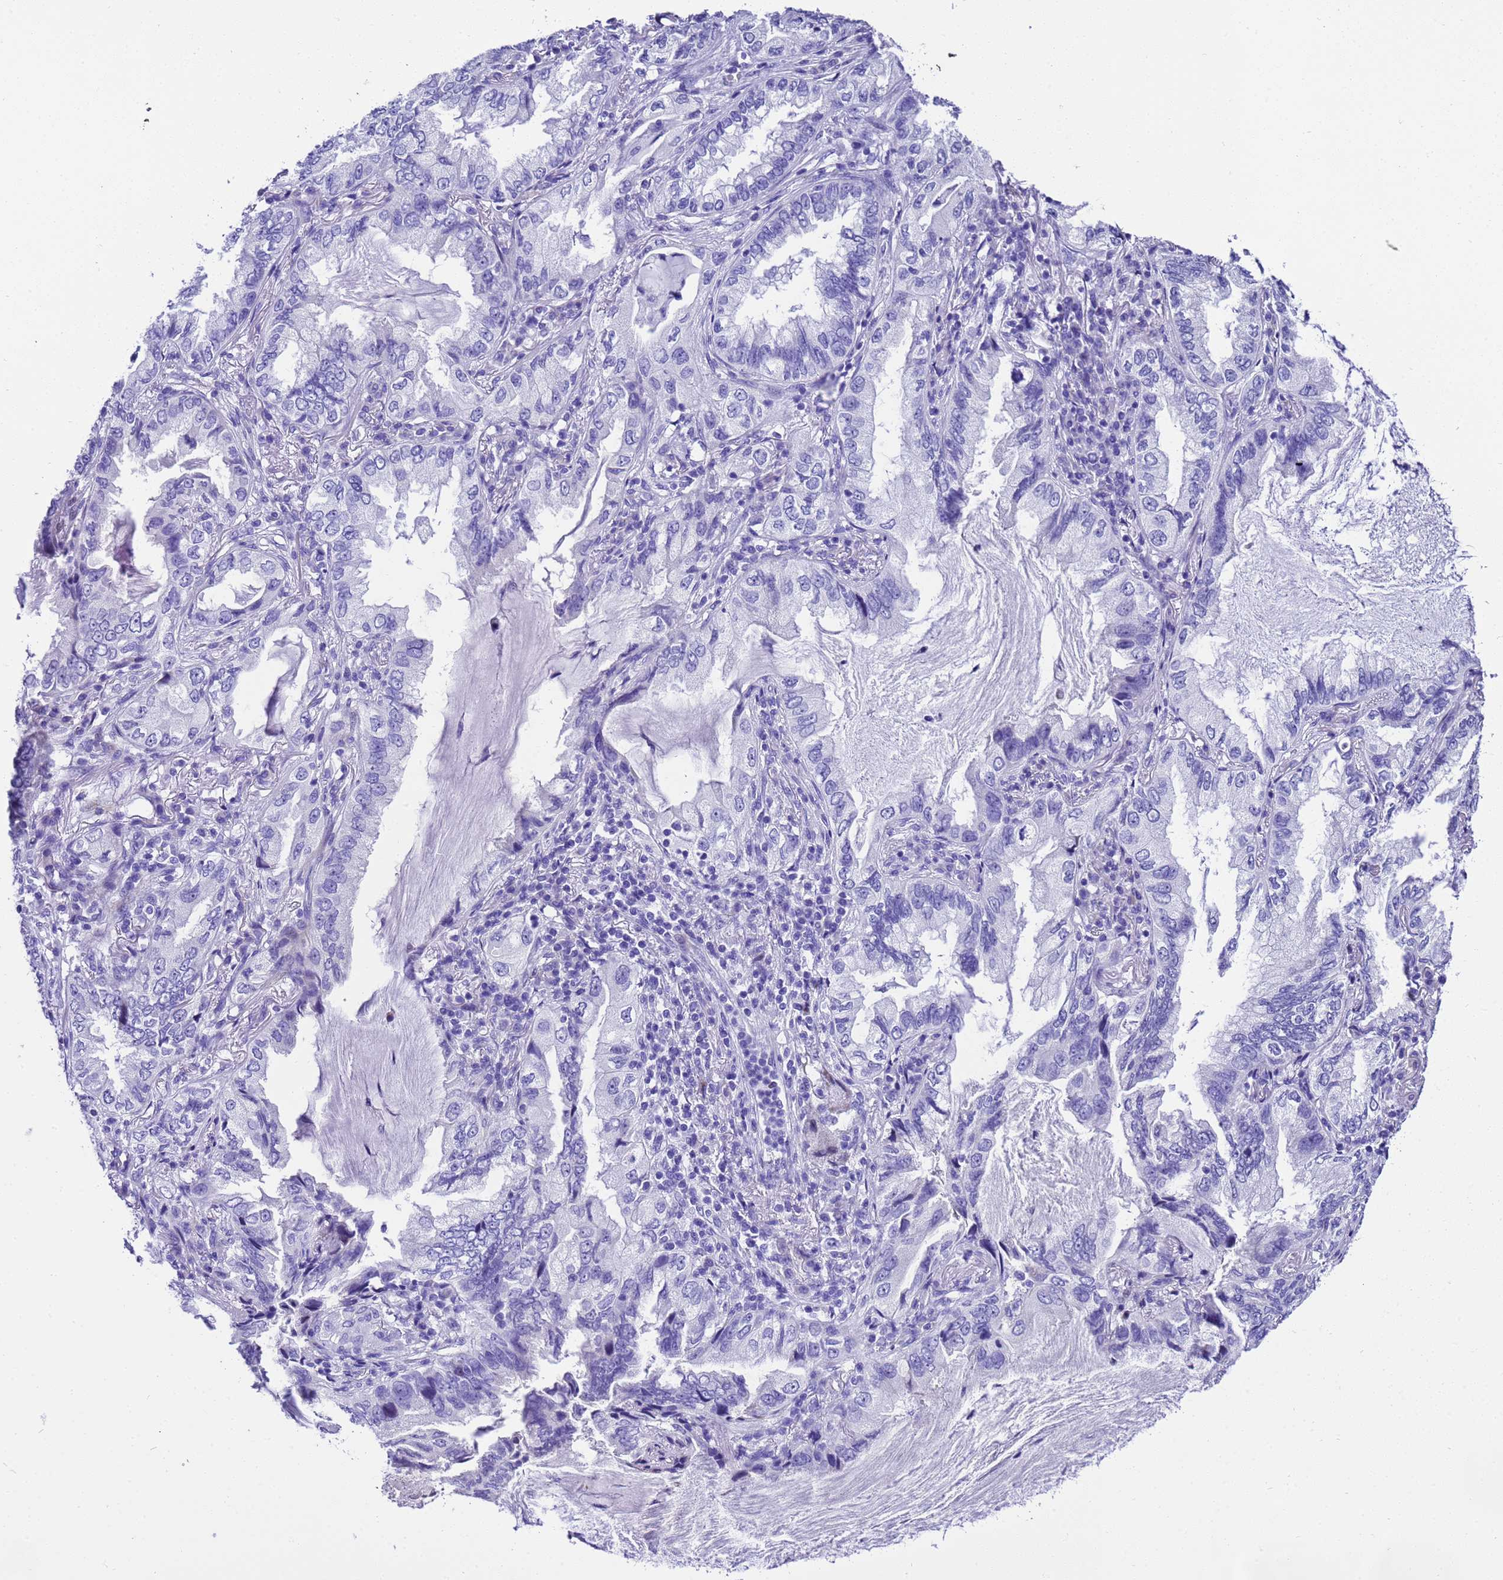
{"staining": {"intensity": "negative", "quantity": "none", "location": "none"}, "tissue": "lung cancer", "cell_type": "Tumor cells", "image_type": "cancer", "snomed": [{"axis": "morphology", "description": "Adenocarcinoma, NOS"}, {"axis": "topography", "description": "Lung"}], "caption": "Immunohistochemistry of adenocarcinoma (lung) exhibits no positivity in tumor cells.", "gene": "UGT2B10", "patient": {"sex": "female", "age": 69}}